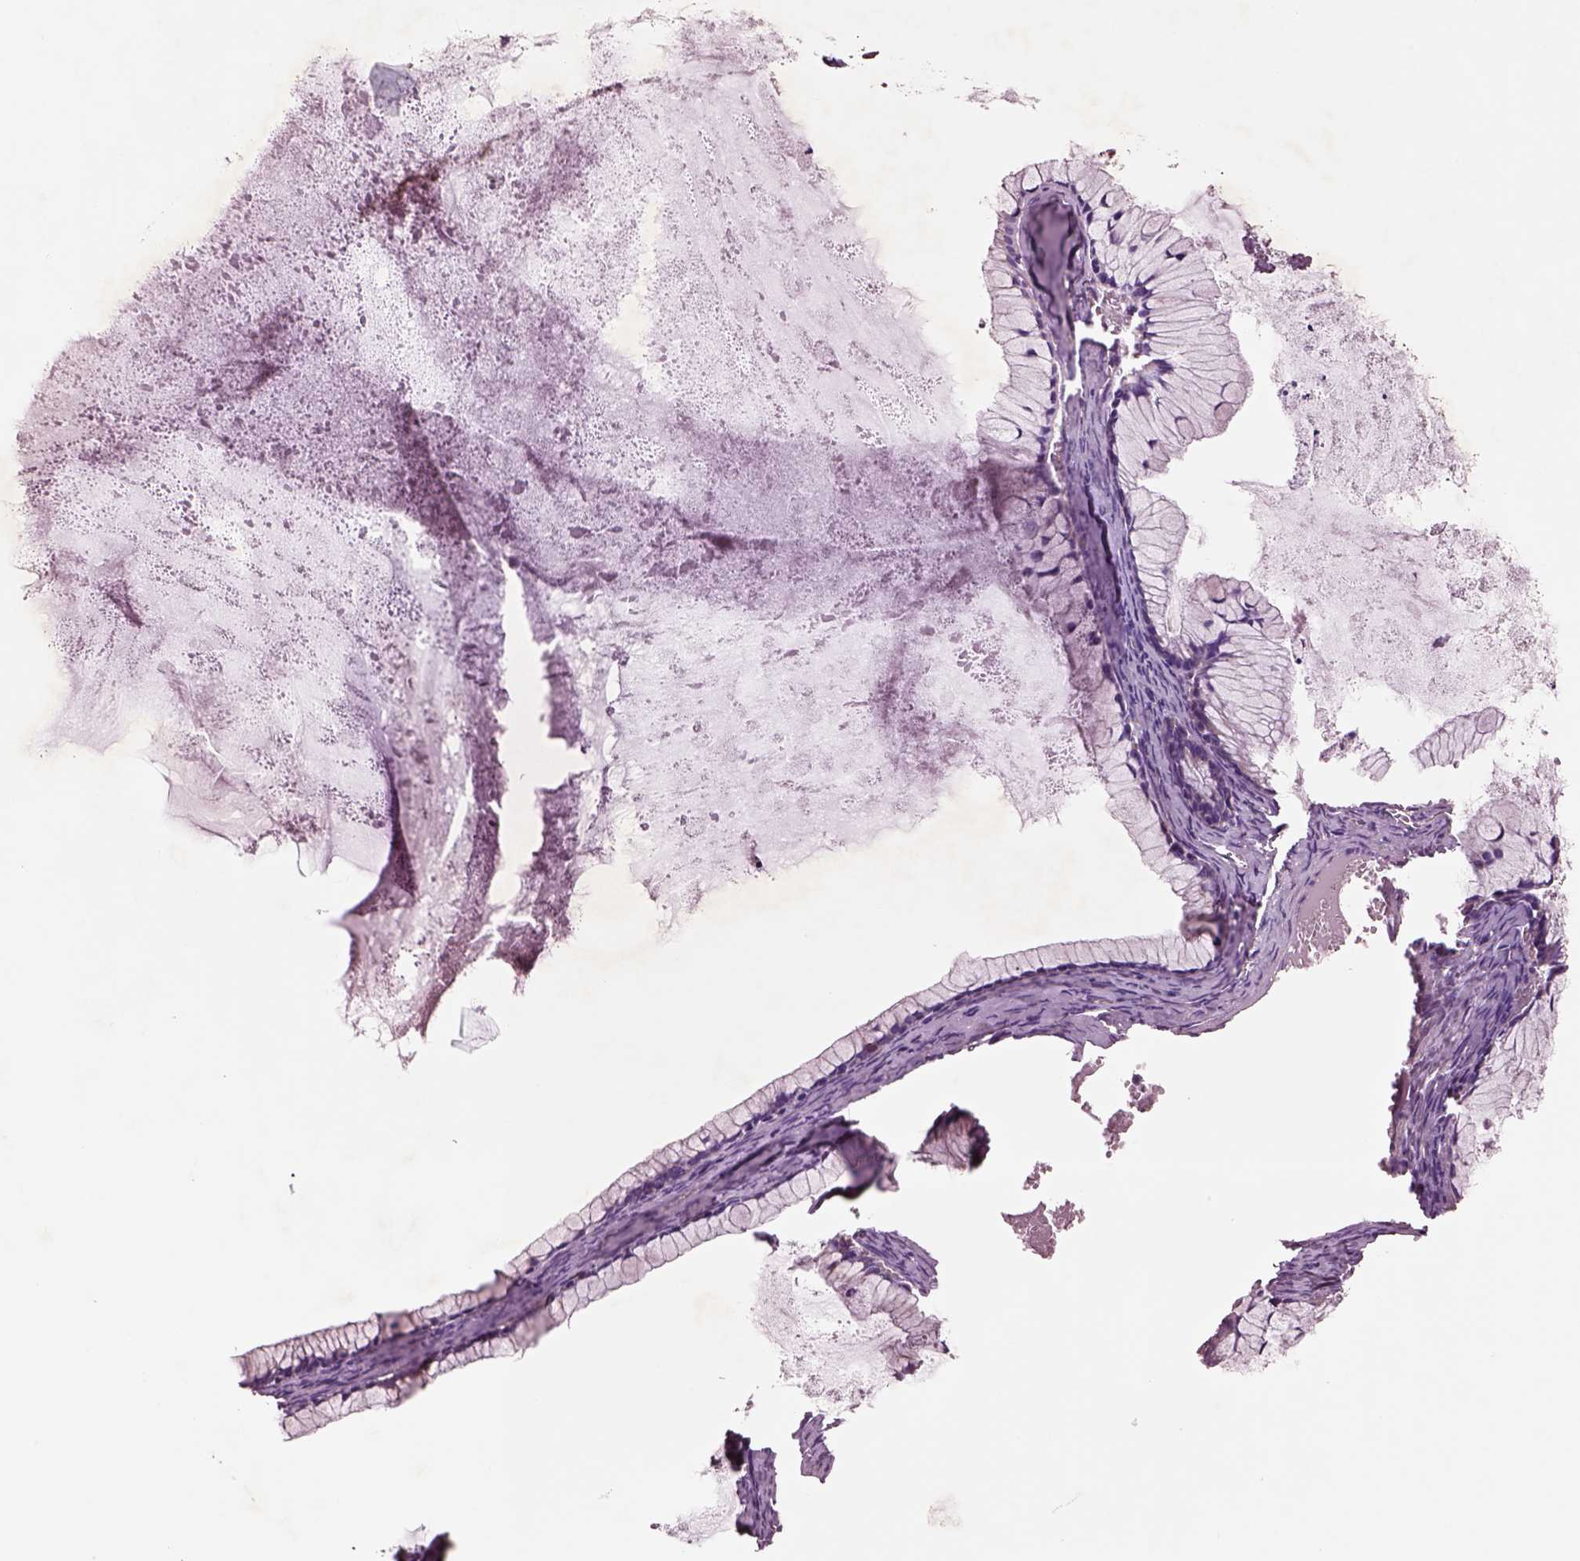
{"staining": {"intensity": "negative", "quantity": "none", "location": "none"}, "tissue": "ovarian cancer", "cell_type": "Tumor cells", "image_type": "cancer", "snomed": [{"axis": "morphology", "description": "Cystadenocarcinoma, mucinous, NOS"}, {"axis": "topography", "description": "Ovary"}], "caption": "IHC histopathology image of human ovarian mucinous cystadenocarcinoma stained for a protein (brown), which shows no positivity in tumor cells. The staining was performed using DAB (3,3'-diaminobenzidine) to visualize the protein expression in brown, while the nuclei were stained in blue with hematoxylin (Magnification: 20x).", "gene": "SEC23A", "patient": {"sex": "female", "age": 41}}